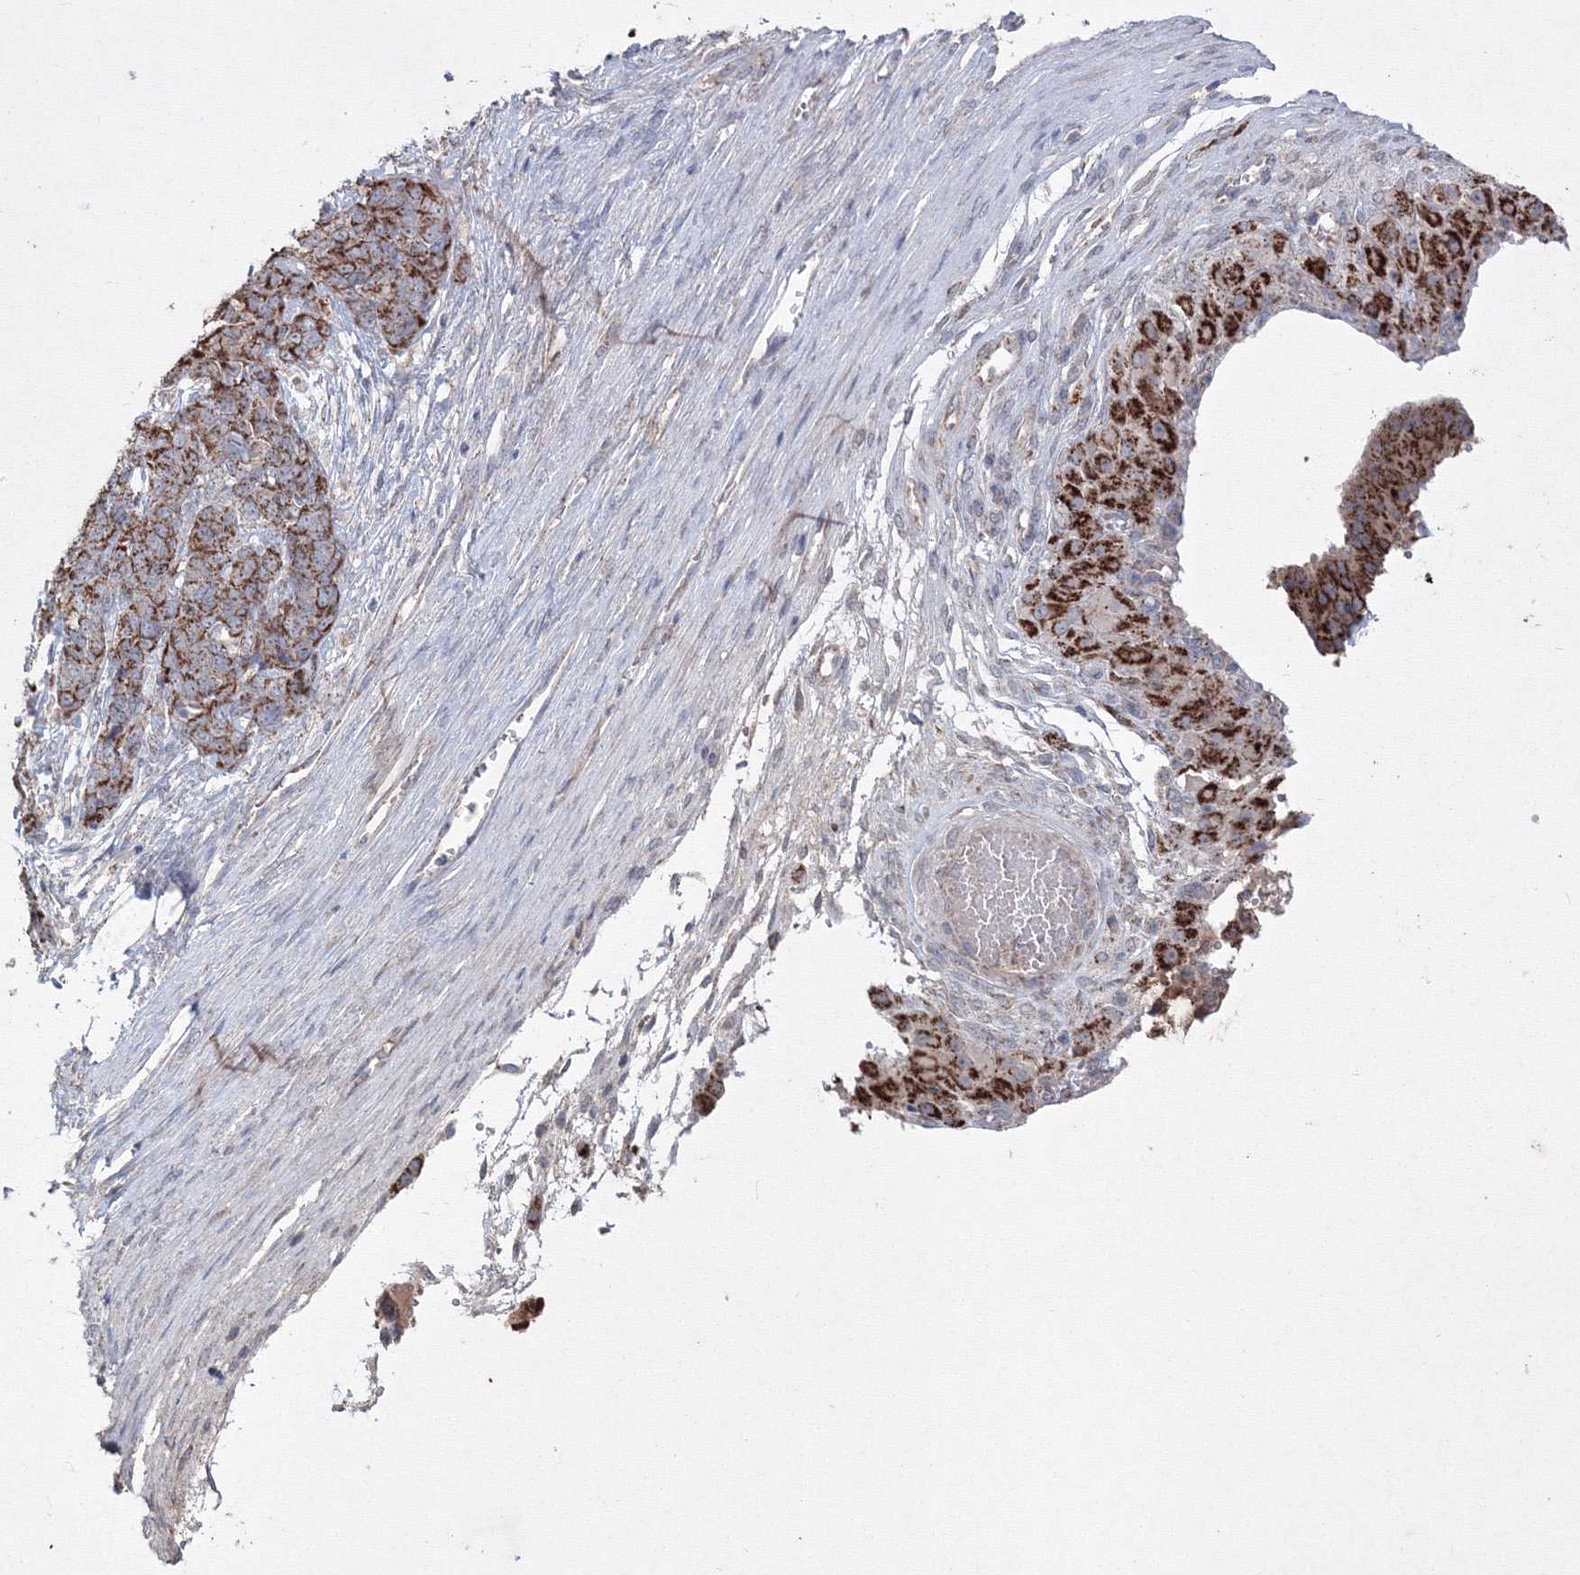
{"staining": {"intensity": "moderate", "quantity": ">75%", "location": "cytoplasmic/membranous"}, "tissue": "ovarian cancer", "cell_type": "Tumor cells", "image_type": "cancer", "snomed": [{"axis": "morphology", "description": "Cystadenocarcinoma, serous, NOS"}, {"axis": "topography", "description": "Ovary"}], "caption": "About >75% of tumor cells in human ovarian serous cystadenocarcinoma display moderate cytoplasmic/membranous protein positivity as visualized by brown immunohistochemical staining.", "gene": "GRSF1", "patient": {"sex": "female", "age": 44}}